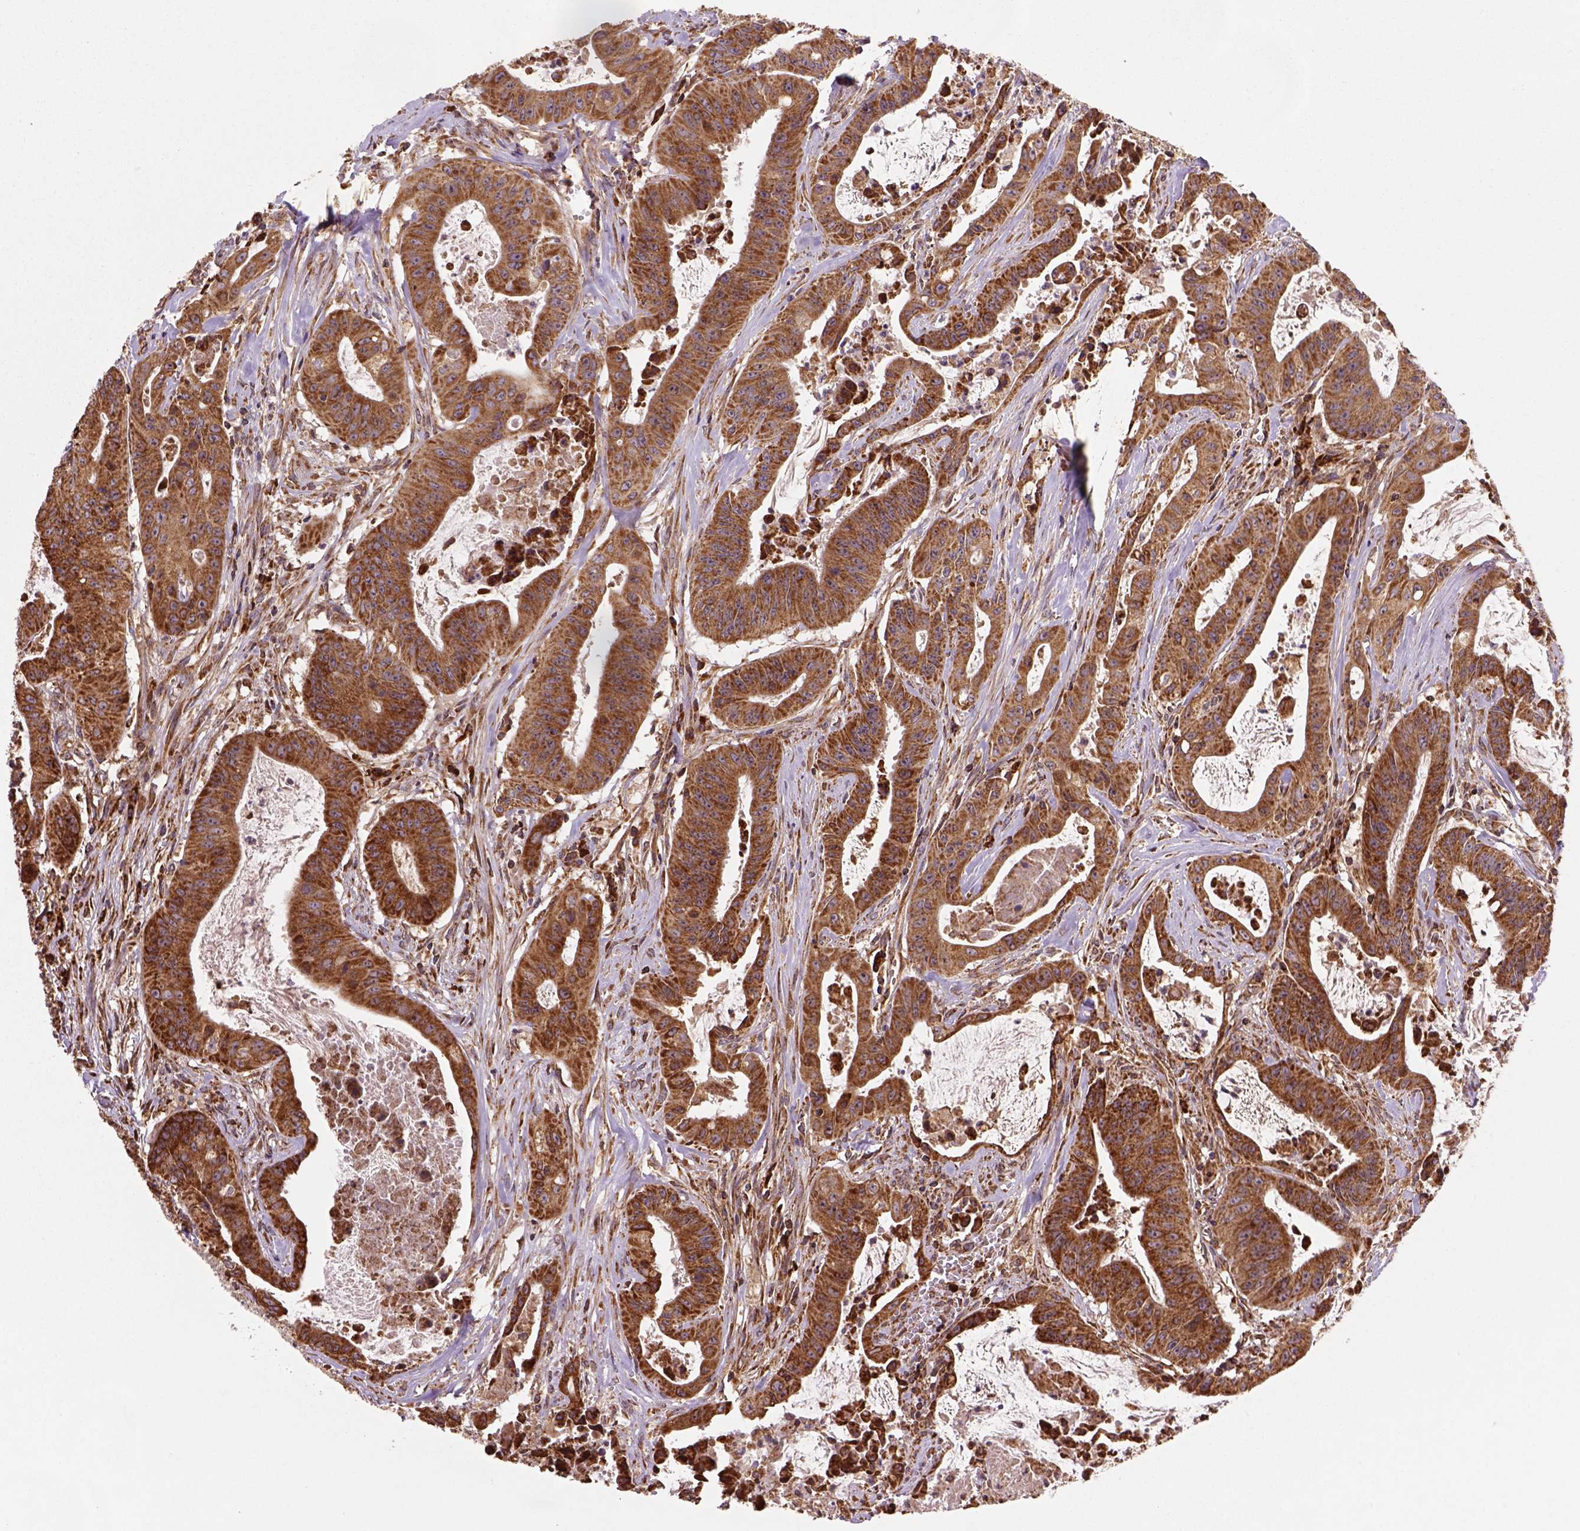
{"staining": {"intensity": "moderate", "quantity": ">75%", "location": "cytoplasmic/membranous"}, "tissue": "colorectal cancer", "cell_type": "Tumor cells", "image_type": "cancer", "snomed": [{"axis": "morphology", "description": "Adenocarcinoma, NOS"}, {"axis": "topography", "description": "Colon"}], "caption": "Immunohistochemistry (IHC) staining of adenocarcinoma (colorectal), which shows medium levels of moderate cytoplasmic/membranous expression in approximately >75% of tumor cells indicating moderate cytoplasmic/membranous protein expression. The staining was performed using DAB (3,3'-diaminobenzidine) (brown) for protein detection and nuclei were counterstained in hematoxylin (blue).", "gene": "MAPK8IP3", "patient": {"sex": "male", "age": 33}}